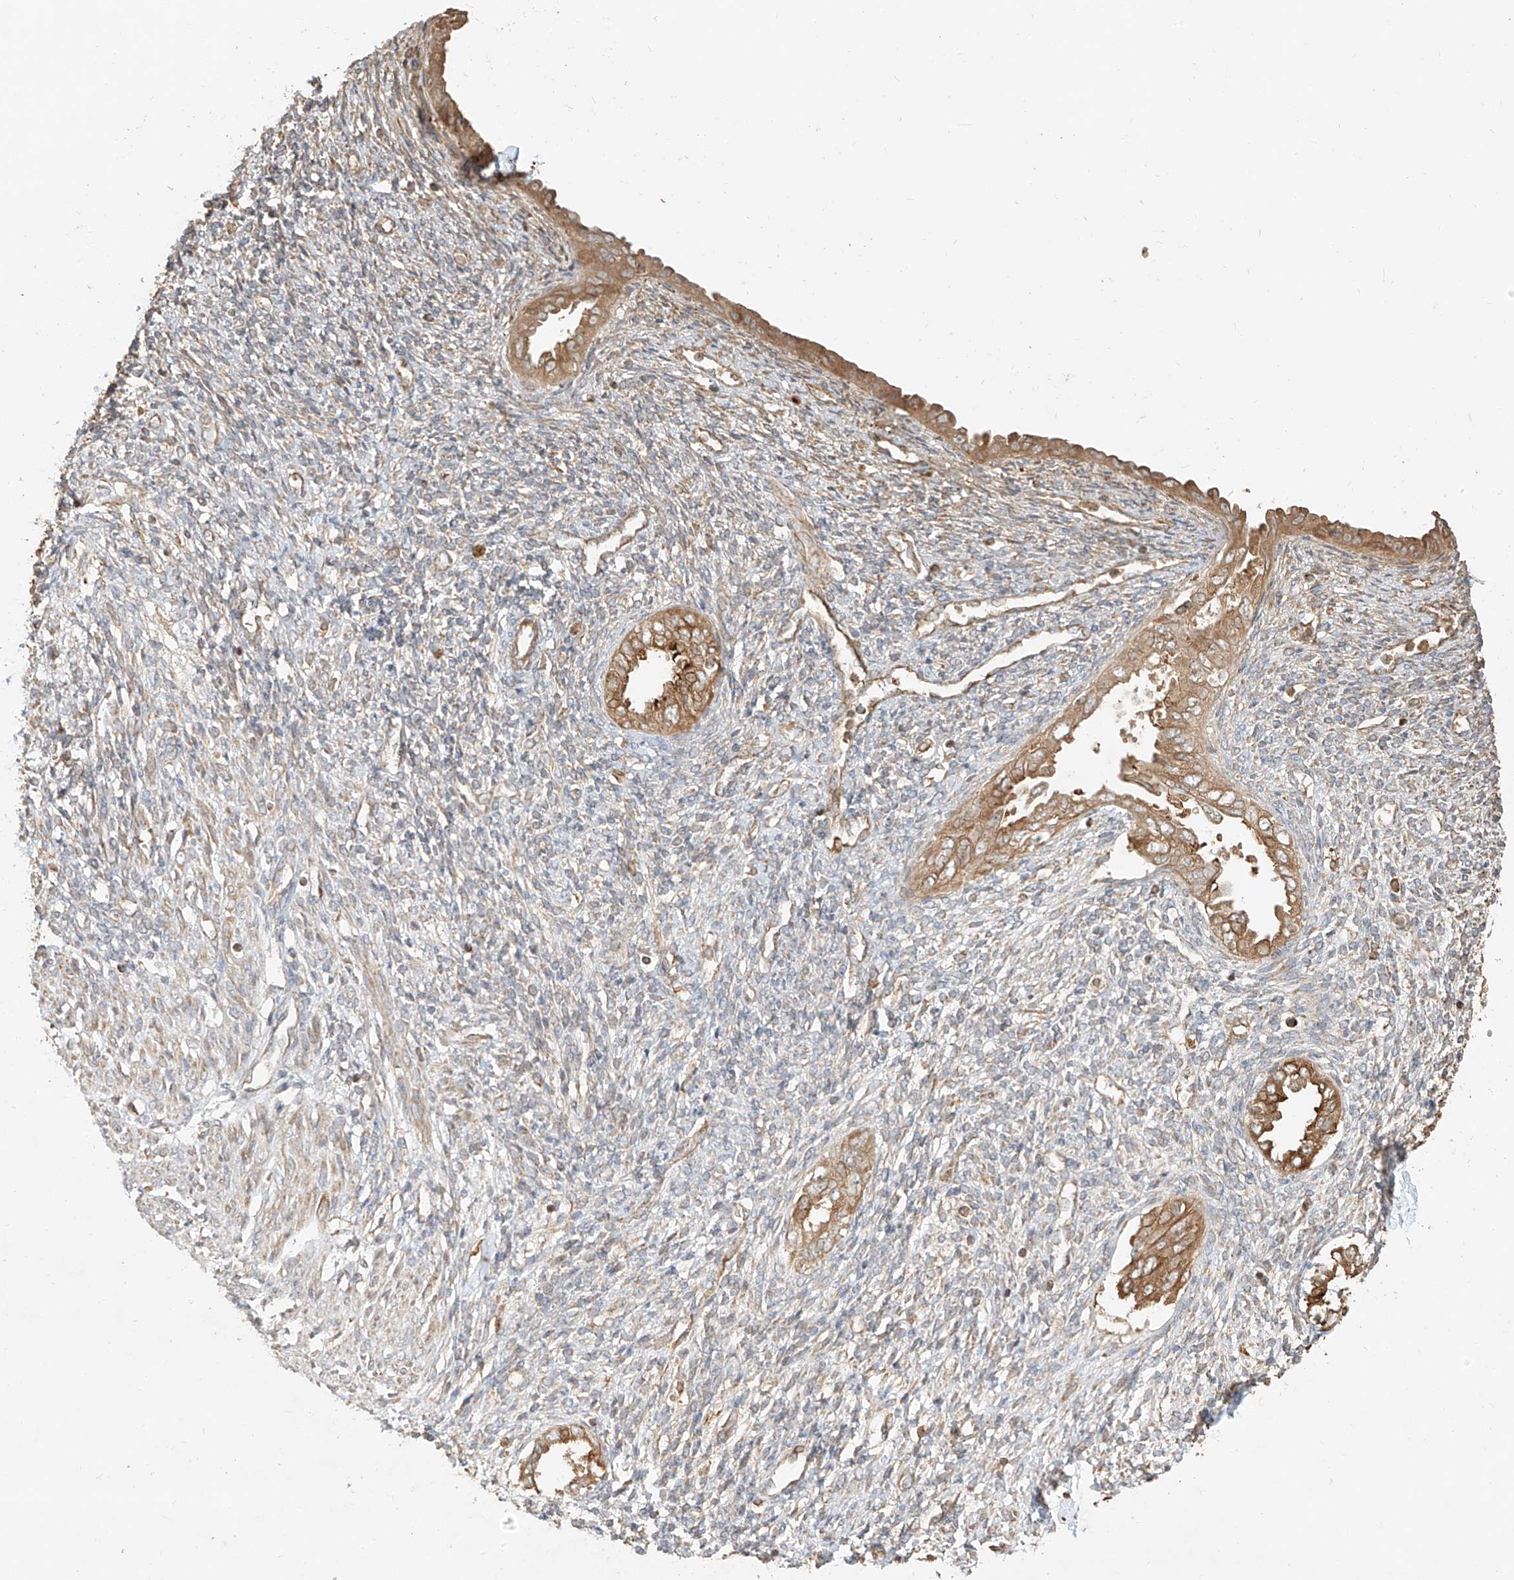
{"staining": {"intensity": "moderate", "quantity": "<25%", "location": "cytoplasmic/membranous"}, "tissue": "endometrium", "cell_type": "Cells in endometrial stroma", "image_type": "normal", "snomed": [{"axis": "morphology", "description": "Normal tissue, NOS"}, {"axis": "topography", "description": "Endometrium"}], "caption": "Cells in endometrial stroma show low levels of moderate cytoplasmic/membranous staining in about <25% of cells in normal endometrium.", "gene": "EFNB1", "patient": {"sex": "female", "age": 66}}